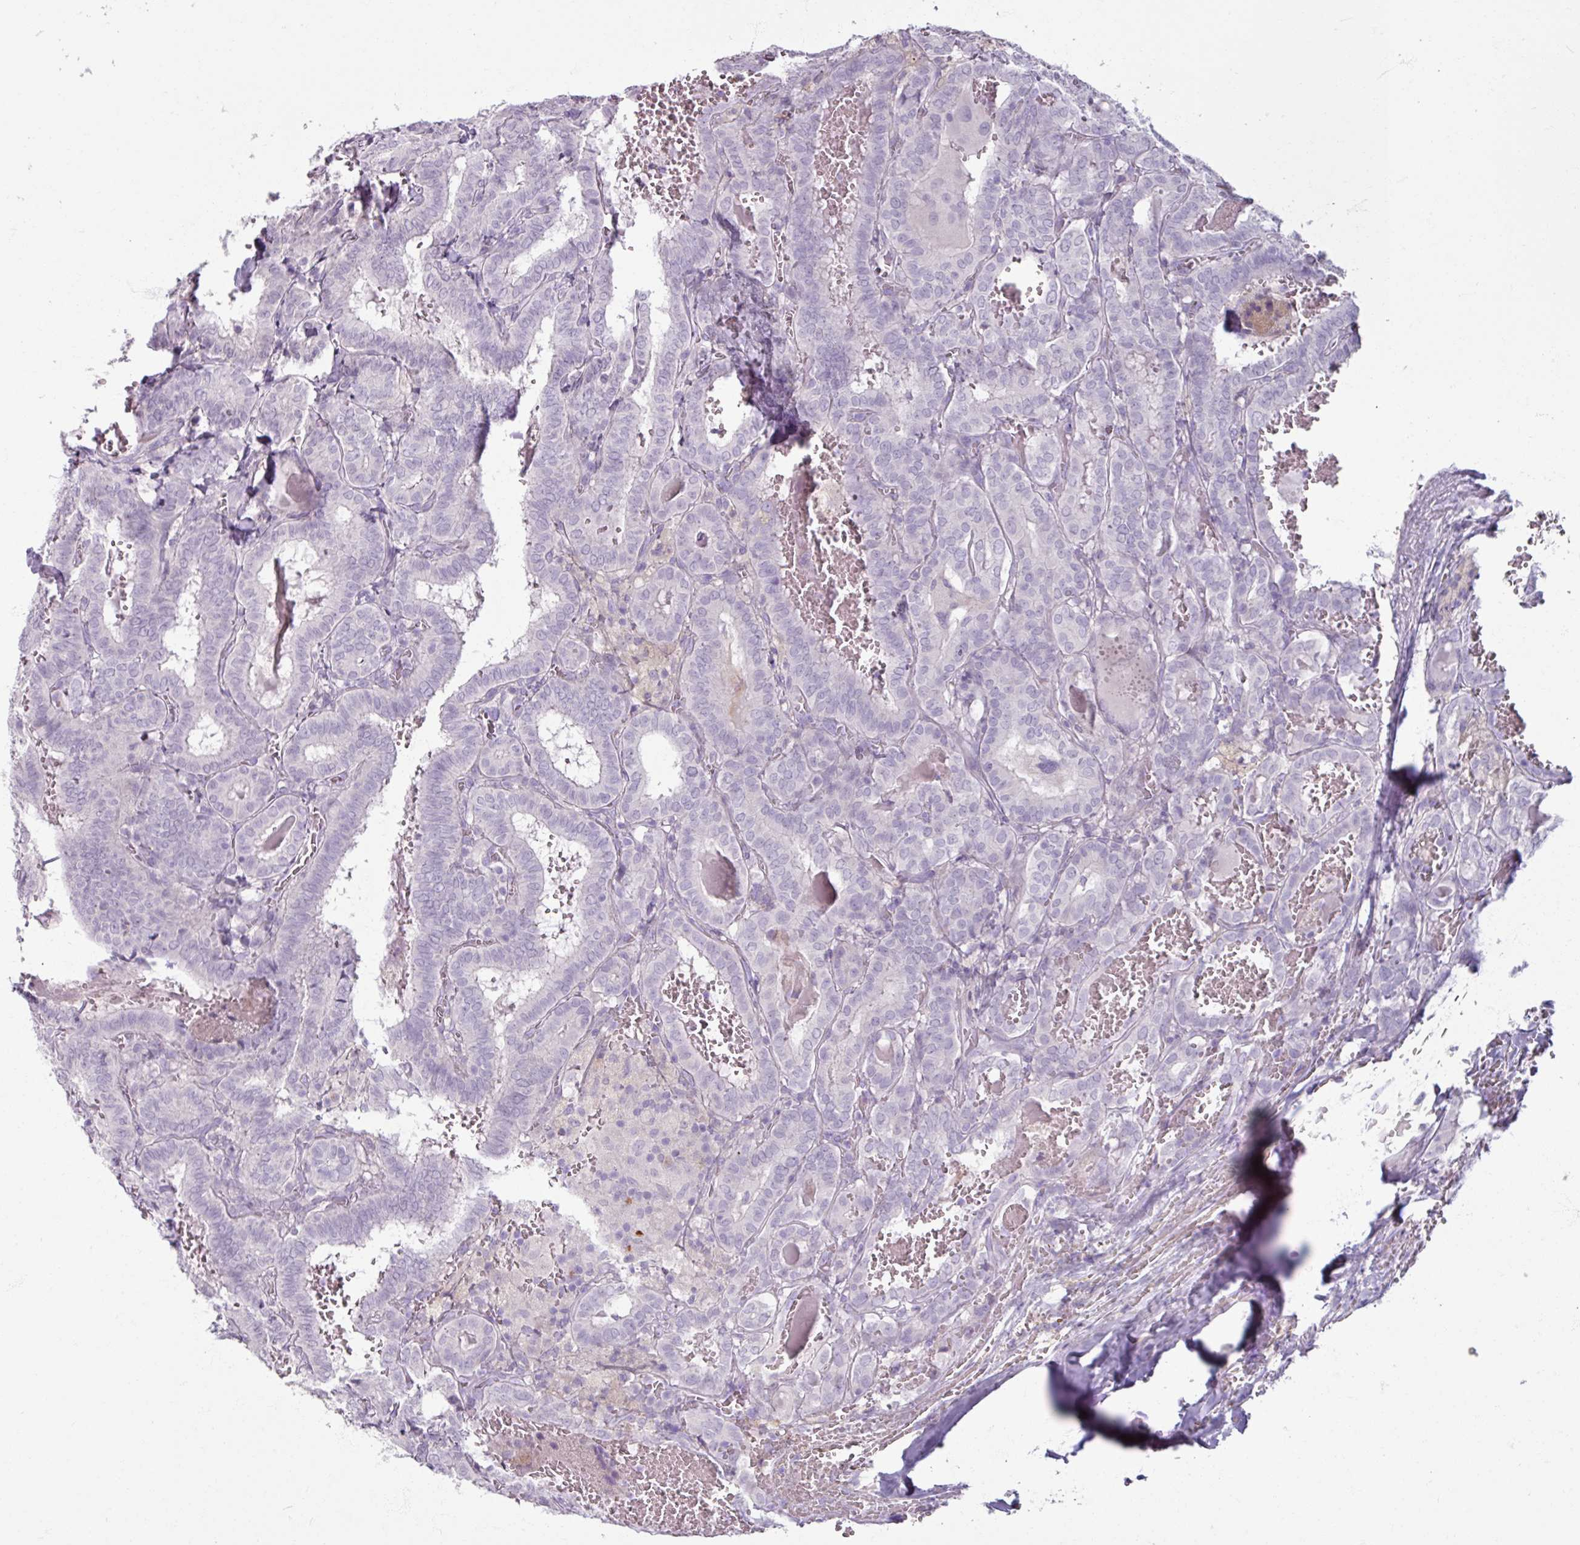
{"staining": {"intensity": "negative", "quantity": "none", "location": "none"}, "tissue": "thyroid cancer", "cell_type": "Tumor cells", "image_type": "cancer", "snomed": [{"axis": "morphology", "description": "Papillary adenocarcinoma, NOS"}, {"axis": "topography", "description": "Thyroid gland"}], "caption": "Immunohistochemistry (IHC) histopathology image of human thyroid cancer stained for a protein (brown), which exhibits no expression in tumor cells. Nuclei are stained in blue.", "gene": "SLC27A5", "patient": {"sex": "female", "age": 72}}